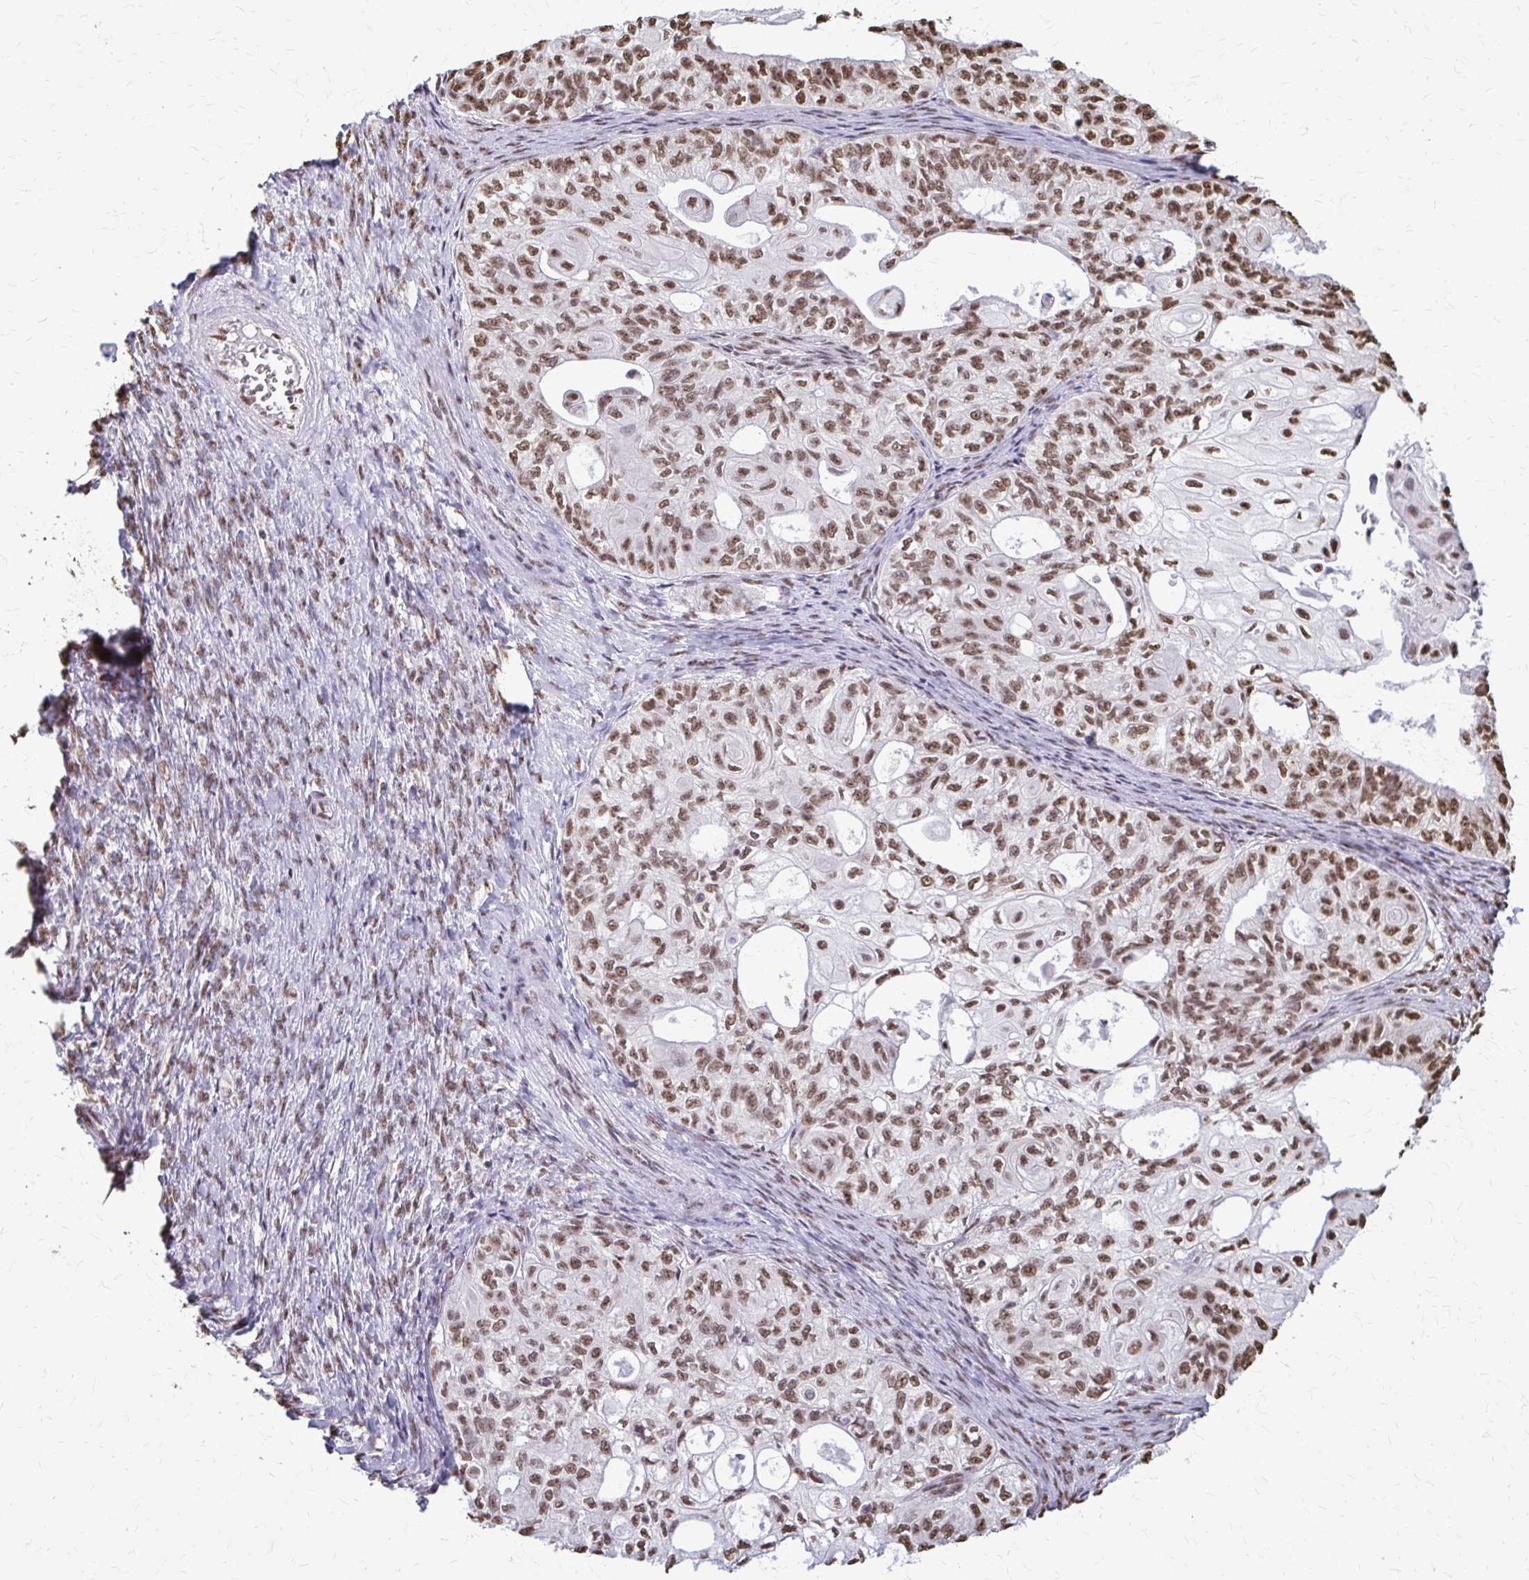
{"staining": {"intensity": "moderate", "quantity": ">75%", "location": "nuclear"}, "tissue": "ovarian cancer", "cell_type": "Tumor cells", "image_type": "cancer", "snomed": [{"axis": "morphology", "description": "Carcinoma, endometroid"}, {"axis": "topography", "description": "Ovary"}], "caption": "Protein expression analysis of ovarian cancer demonstrates moderate nuclear expression in approximately >75% of tumor cells. Nuclei are stained in blue.", "gene": "SNRPA", "patient": {"sex": "female", "age": 64}}